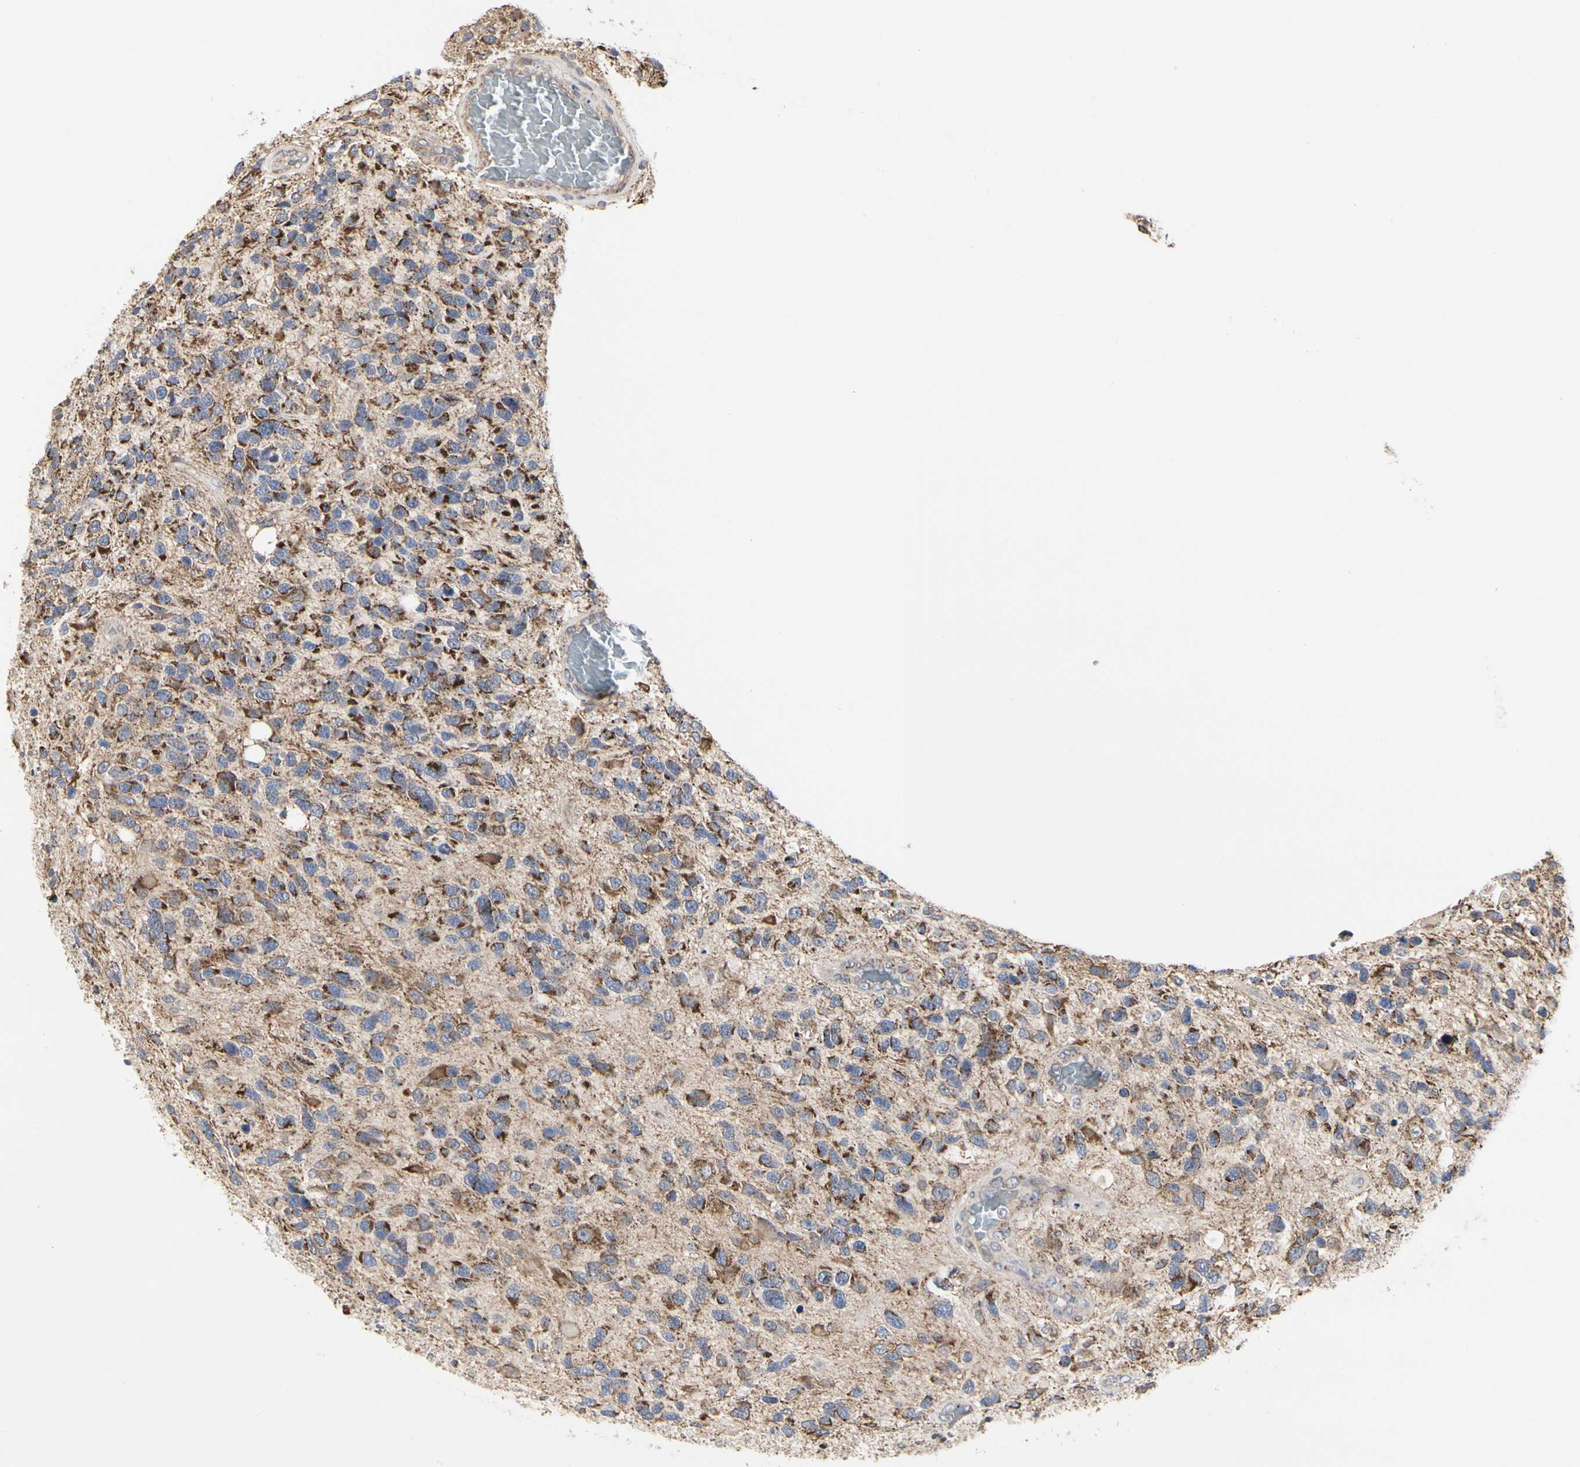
{"staining": {"intensity": "moderate", "quantity": ">75%", "location": "cytoplasmic/membranous"}, "tissue": "glioma", "cell_type": "Tumor cells", "image_type": "cancer", "snomed": [{"axis": "morphology", "description": "Glioma, malignant, High grade"}, {"axis": "topography", "description": "Brain"}], "caption": "The immunohistochemical stain highlights moderate cytoplasmic/membranous positivity in tumor cells of glioma tissue.", "gene": "TSKU", "patient": {"sex": "female", "age": 58}}